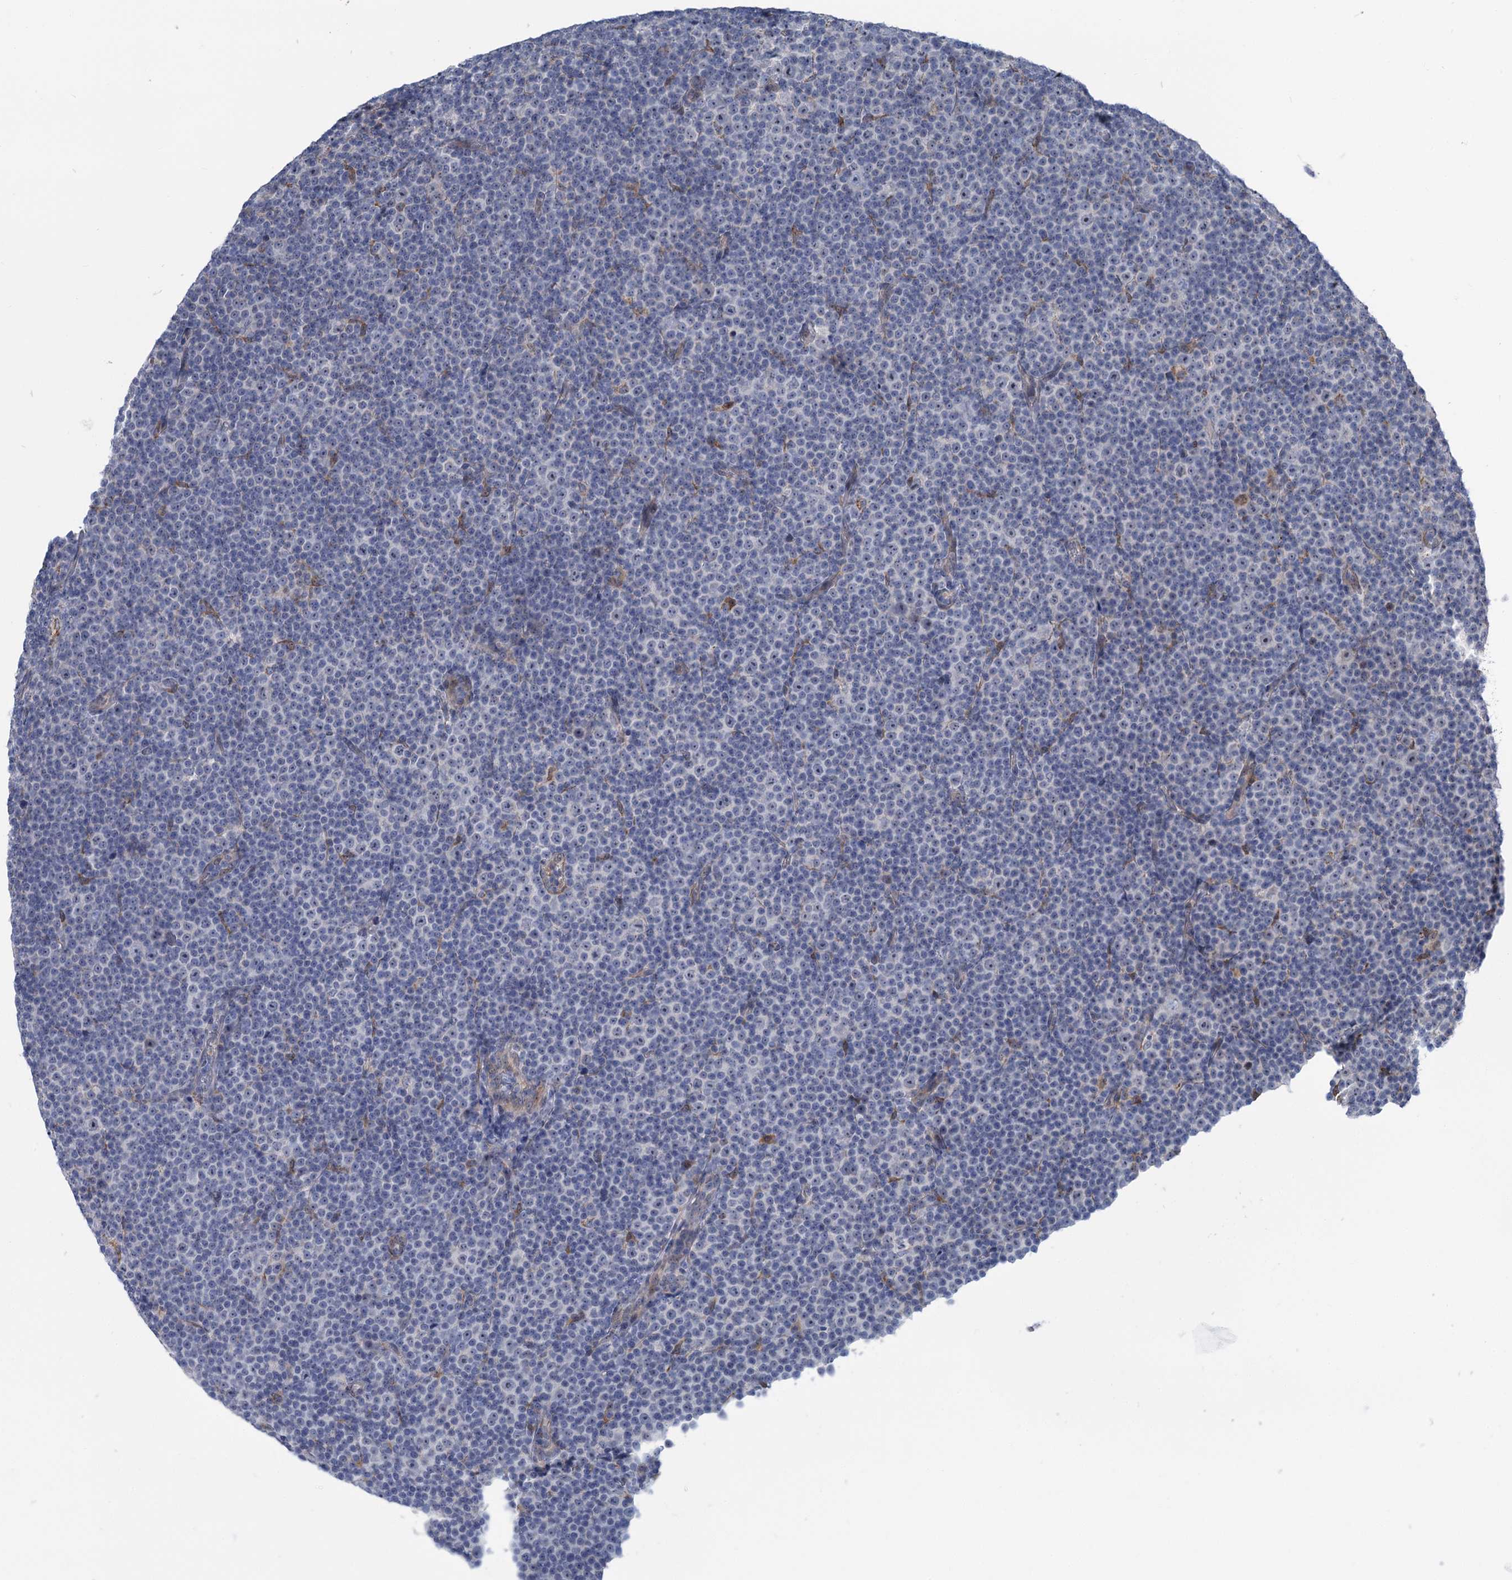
{"staining": {"intensity": "negative", "quantity": "none", "location": "none"}, "tissue": "lymphoma", "cell_type": "Tumor cells", "image_type": "cancer", "snomed": [{"axis": "morphology", "description": "Malignant lymphoma, non-Hodgkin's type, Low grade"}, {"axis": "topography", "description": "Lymph node"}], "caption": "An immunohistochemistry micrograph of lymphoma is shown. There is no staining in tumor cells of lymphoma.", "gene": "LPIN1", "patient": {"sex": "female", "age": 67}}